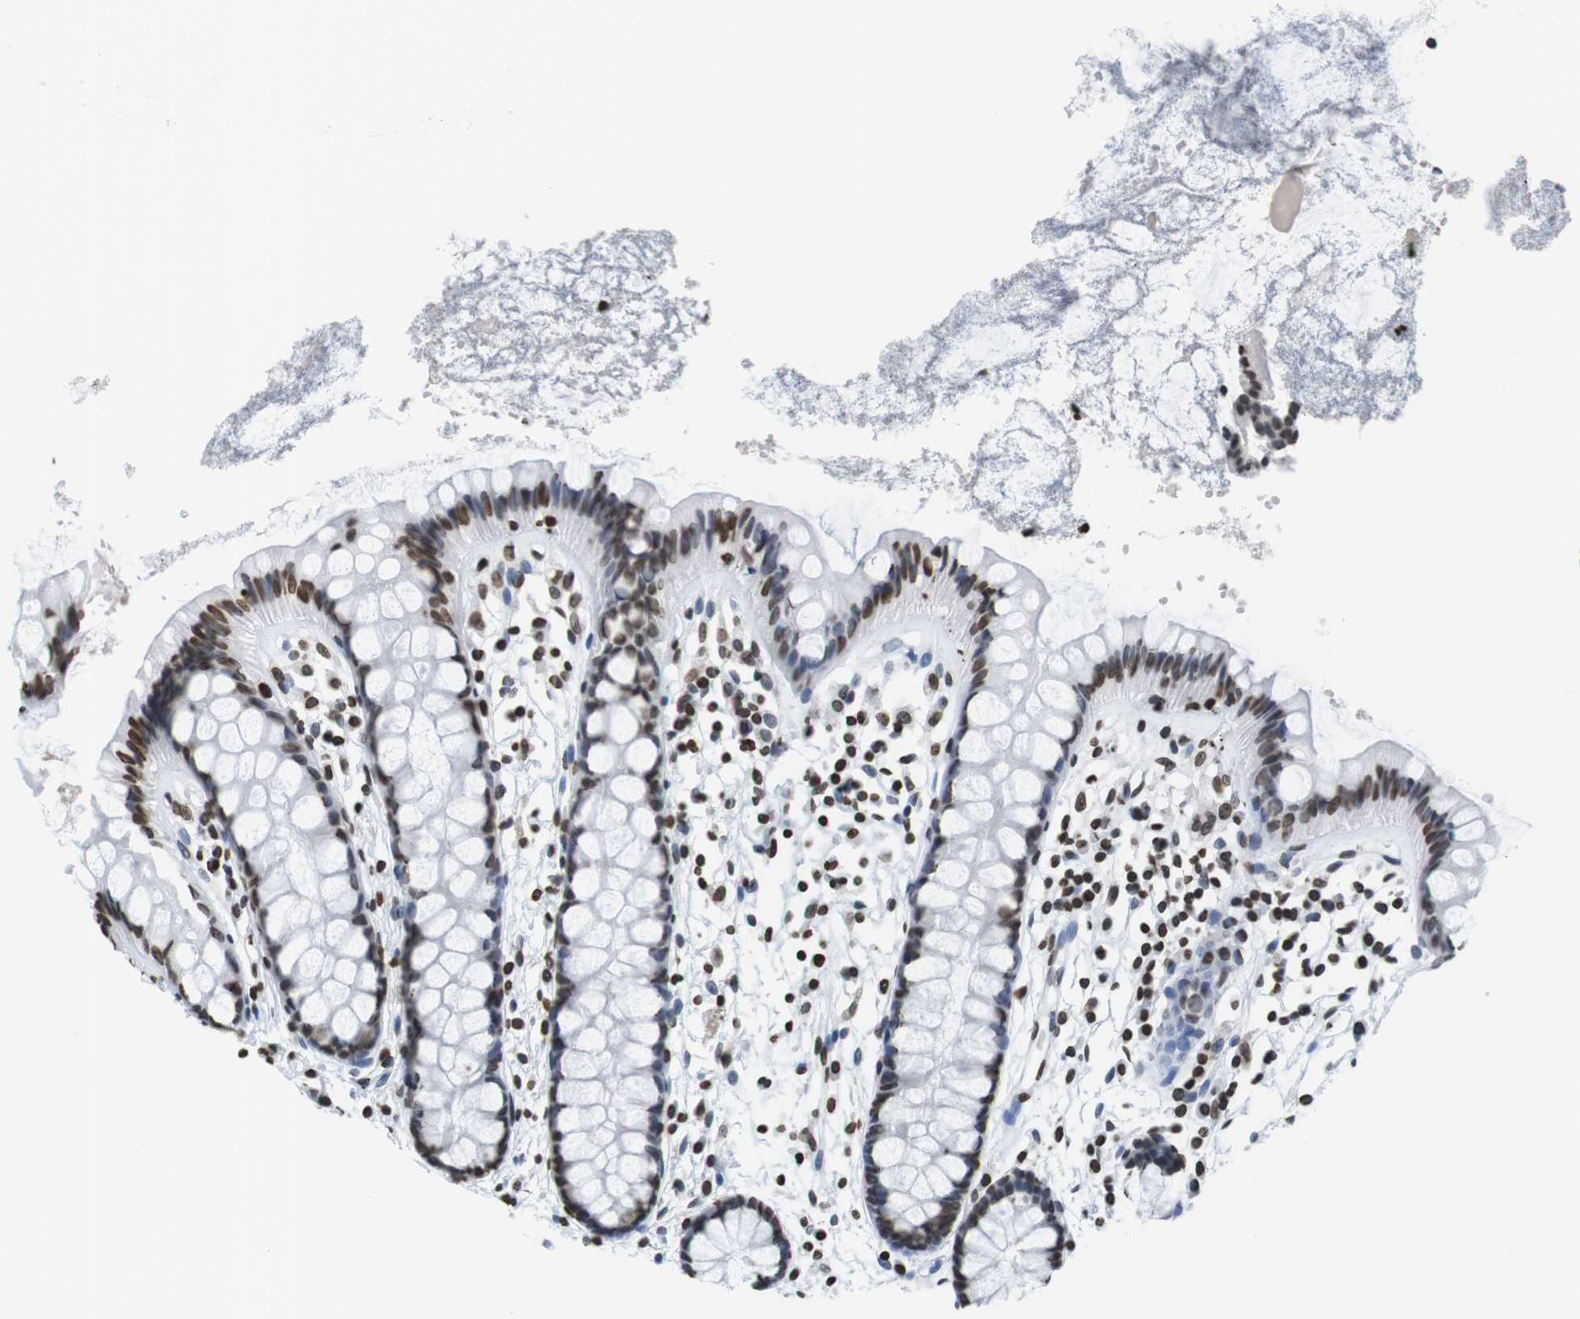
{"staining": {"intensity": "moderate", "quantity": ">75%", "location": "nuclear"}, "tissue": "rectum", "cell_type": "Glandular cells", "image_type": "normal", "snomed": [{"axis": "morphology", "description": "Normal tissue, NOS"}, {"axis": "topography", "description": "Rectum"}], "caption": "Immunohistochemistry histopathology image of unremarkable human rectum stained for a protein (brown), which displays medium levels of moderate nuclear staining in about >75% of glandular cells.", "gene": "BSX", "patient": {"sex": "female", "age": 66}}